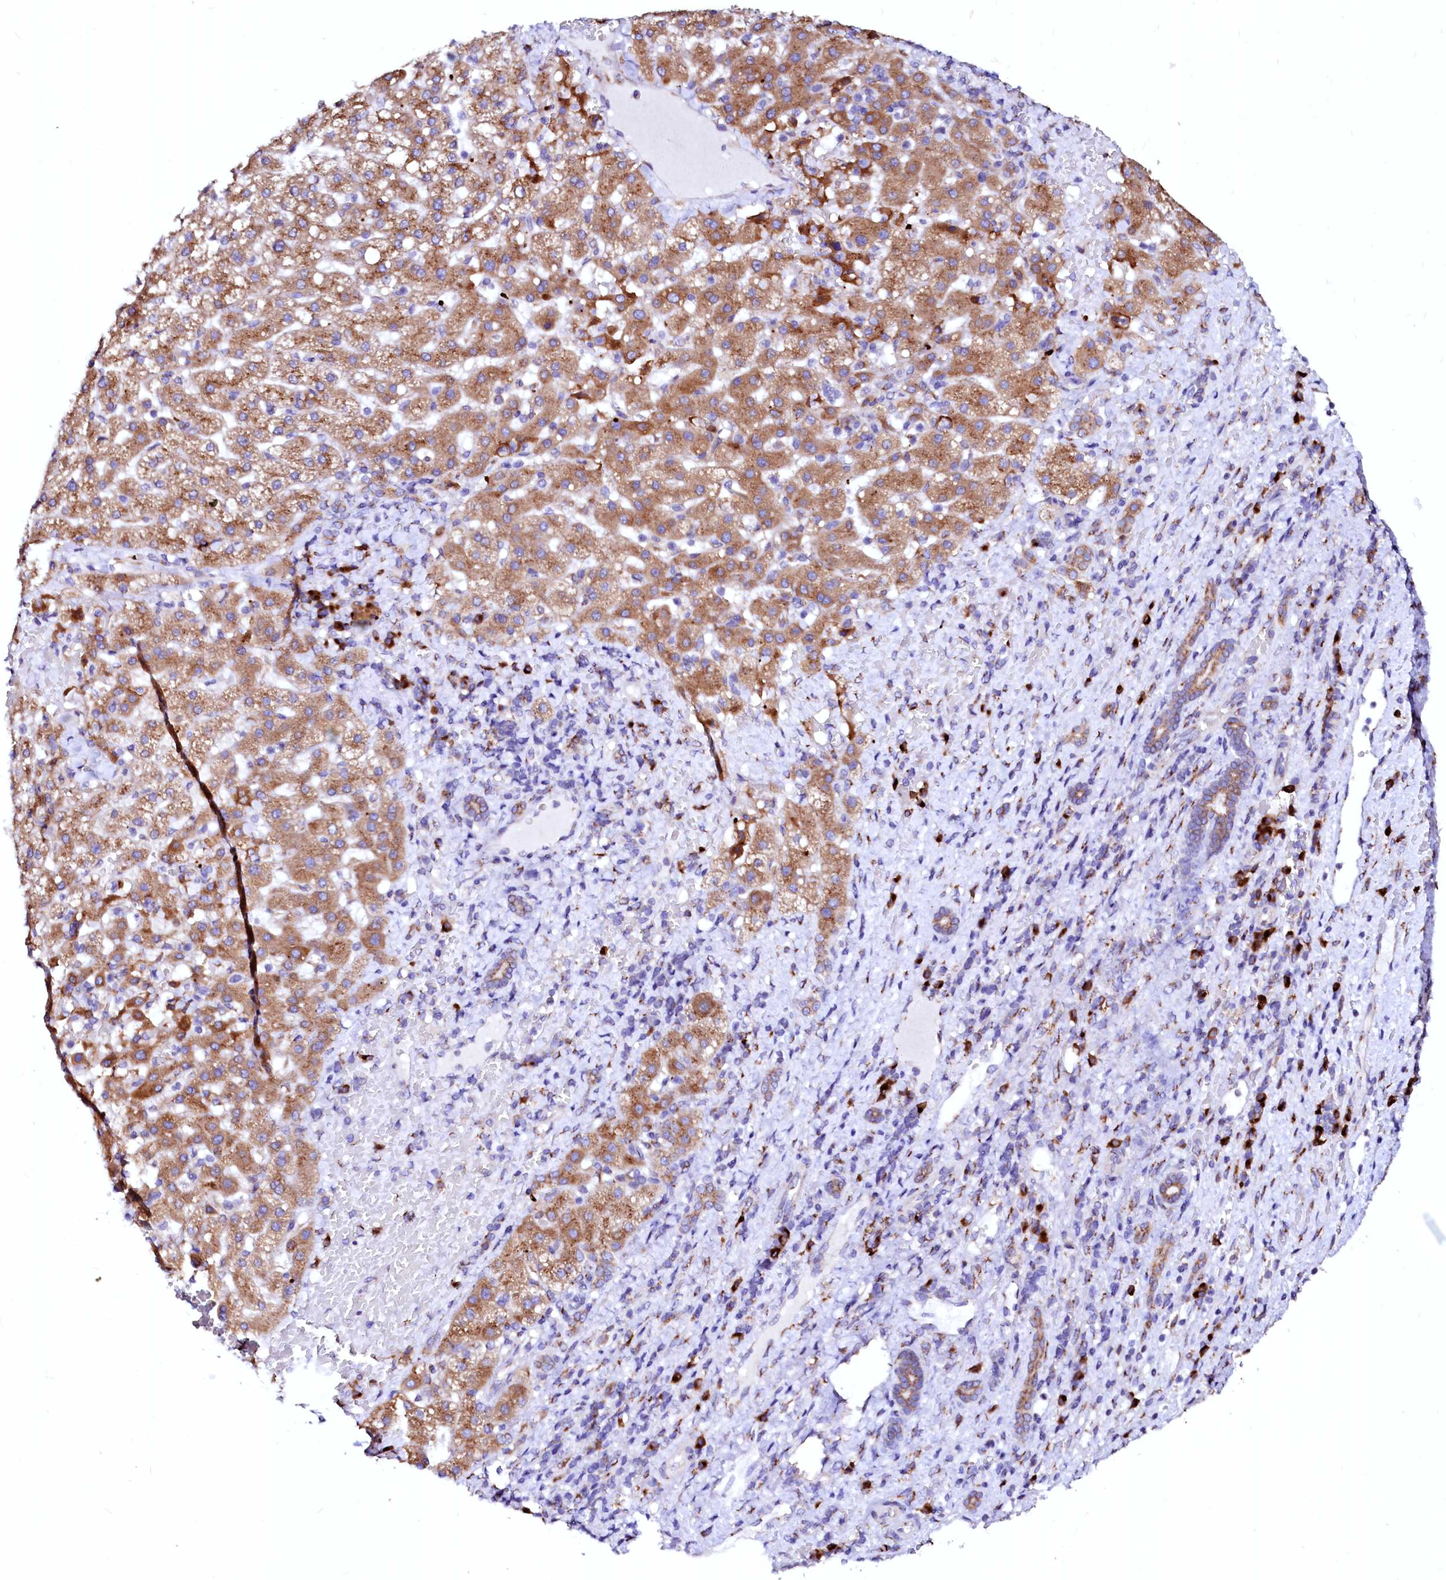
{"staining": {"intensity": "strong", "quantity": ">75%", "location": "cytoplasmic/membranous"}, "tissue": "liver cancer", "cell_type": "Tumor cells", "image_type": "cancer", "snomed": [{"axis": "morphology", "description": "Normal tissue, NOS"}, {"axis": "morphology", "description": "Carcinoma, Hepatocellular, NOS"}, {"axis": "topography", "description": "Liver"}], "caption": "Hepatocellular carcinoma (liver) tissue demonstrates strong cytoplasmic/membranous staining in approximately >75% of tumor cells", "gene": "LMAN1", "patient": {"sex": "male", "age": 57}}